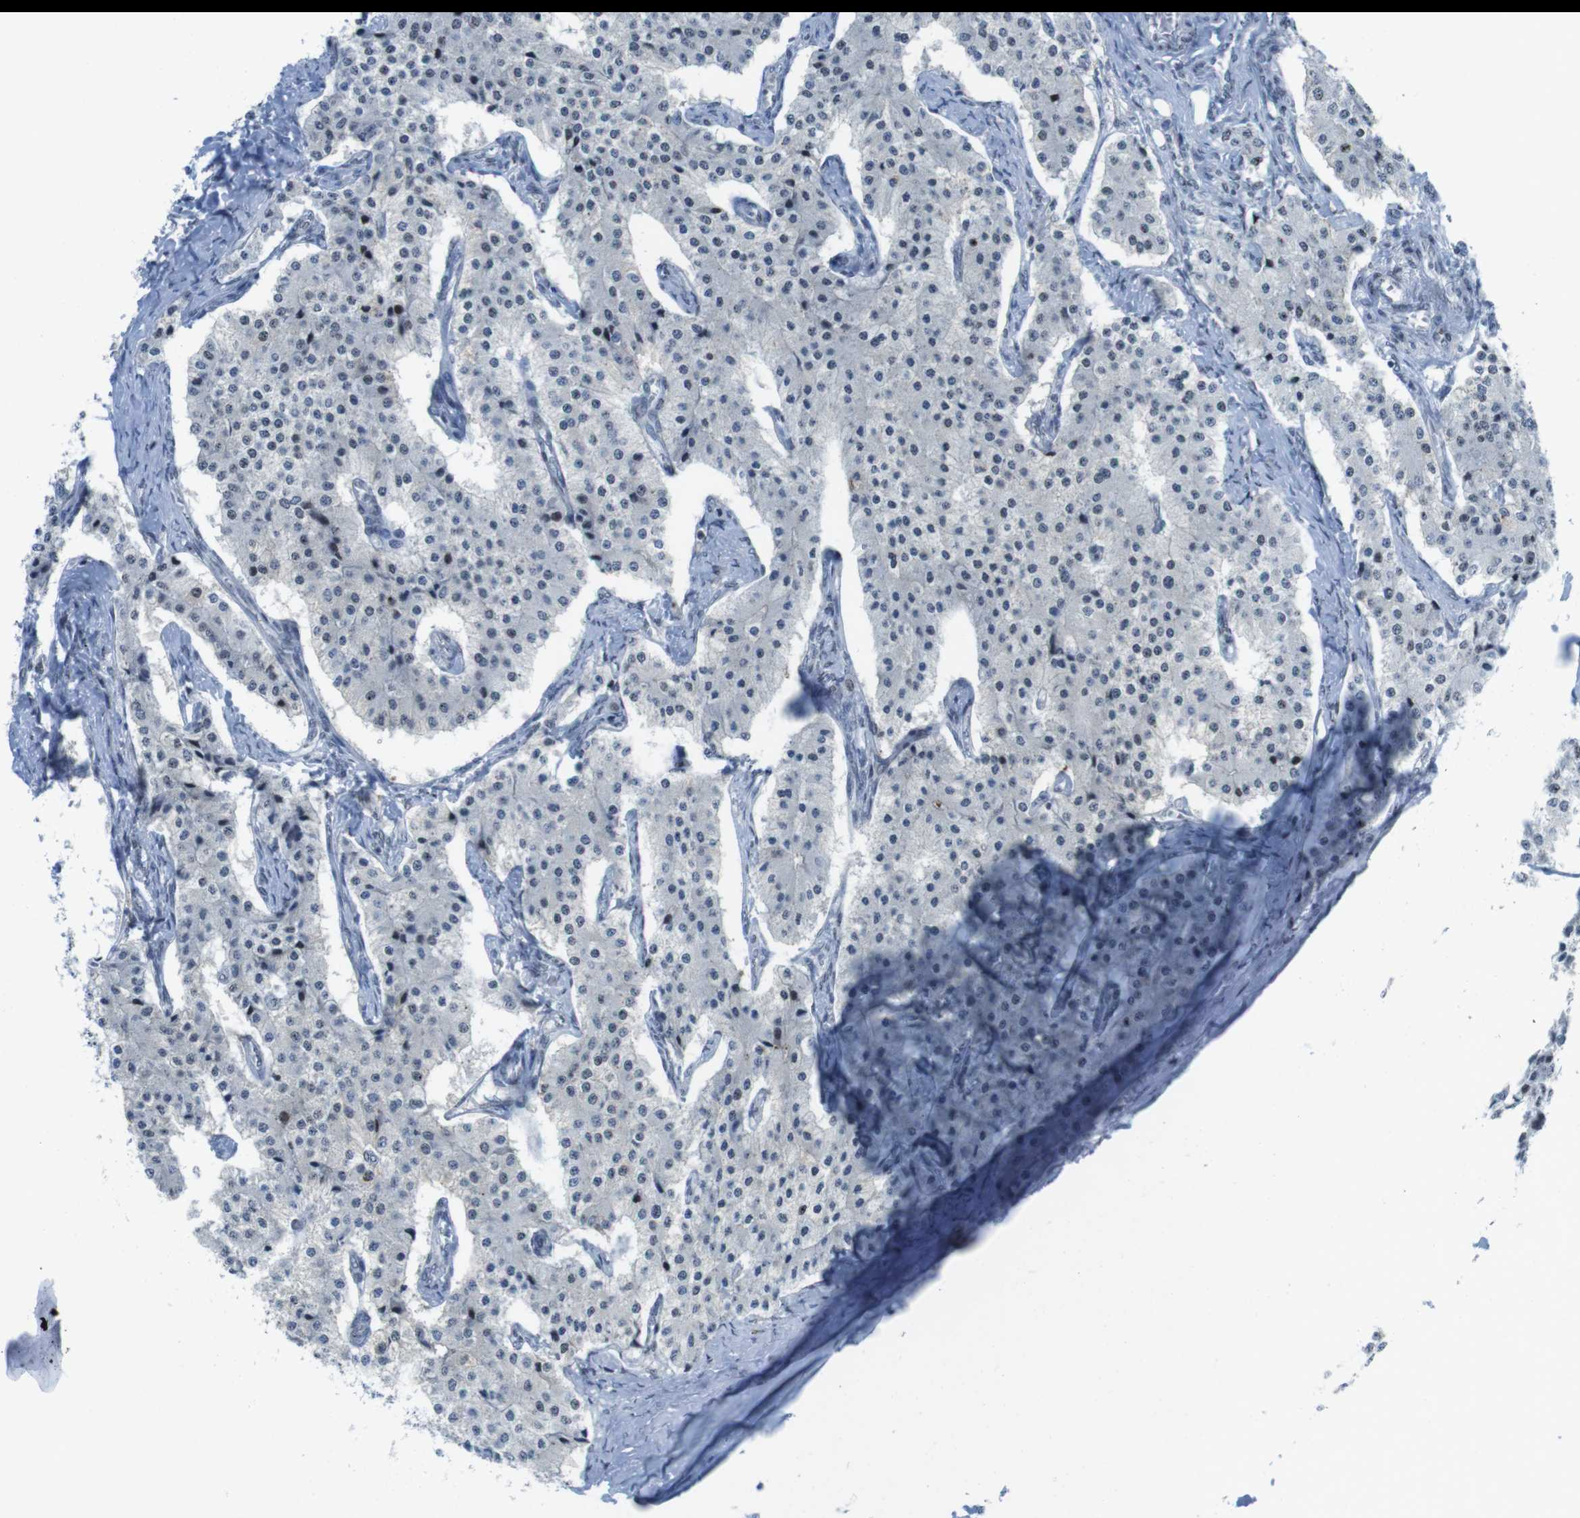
{"staining": {"intensity": "weak", "quantity": "25%-75%", "location": "nuclear"}, "tissue": "carcinoid", "cell_type": "Tumor cells", "image_type": "cancer", "snomed": [{"axis": "morphology", "description": "Carcinoid, malignant, NOS"}, {"axis": "topography", "description": "Colon"}], "caption": "This photomicrograph exhibits carcinoid (malignant) stained with IHC to label a protein in brown. The nuclear of tumor cells show weak positivity for the protein. Nuclei are counter-stained blue.", "gene": "UBB", "patient": {"sex": "female", "age": 52}}